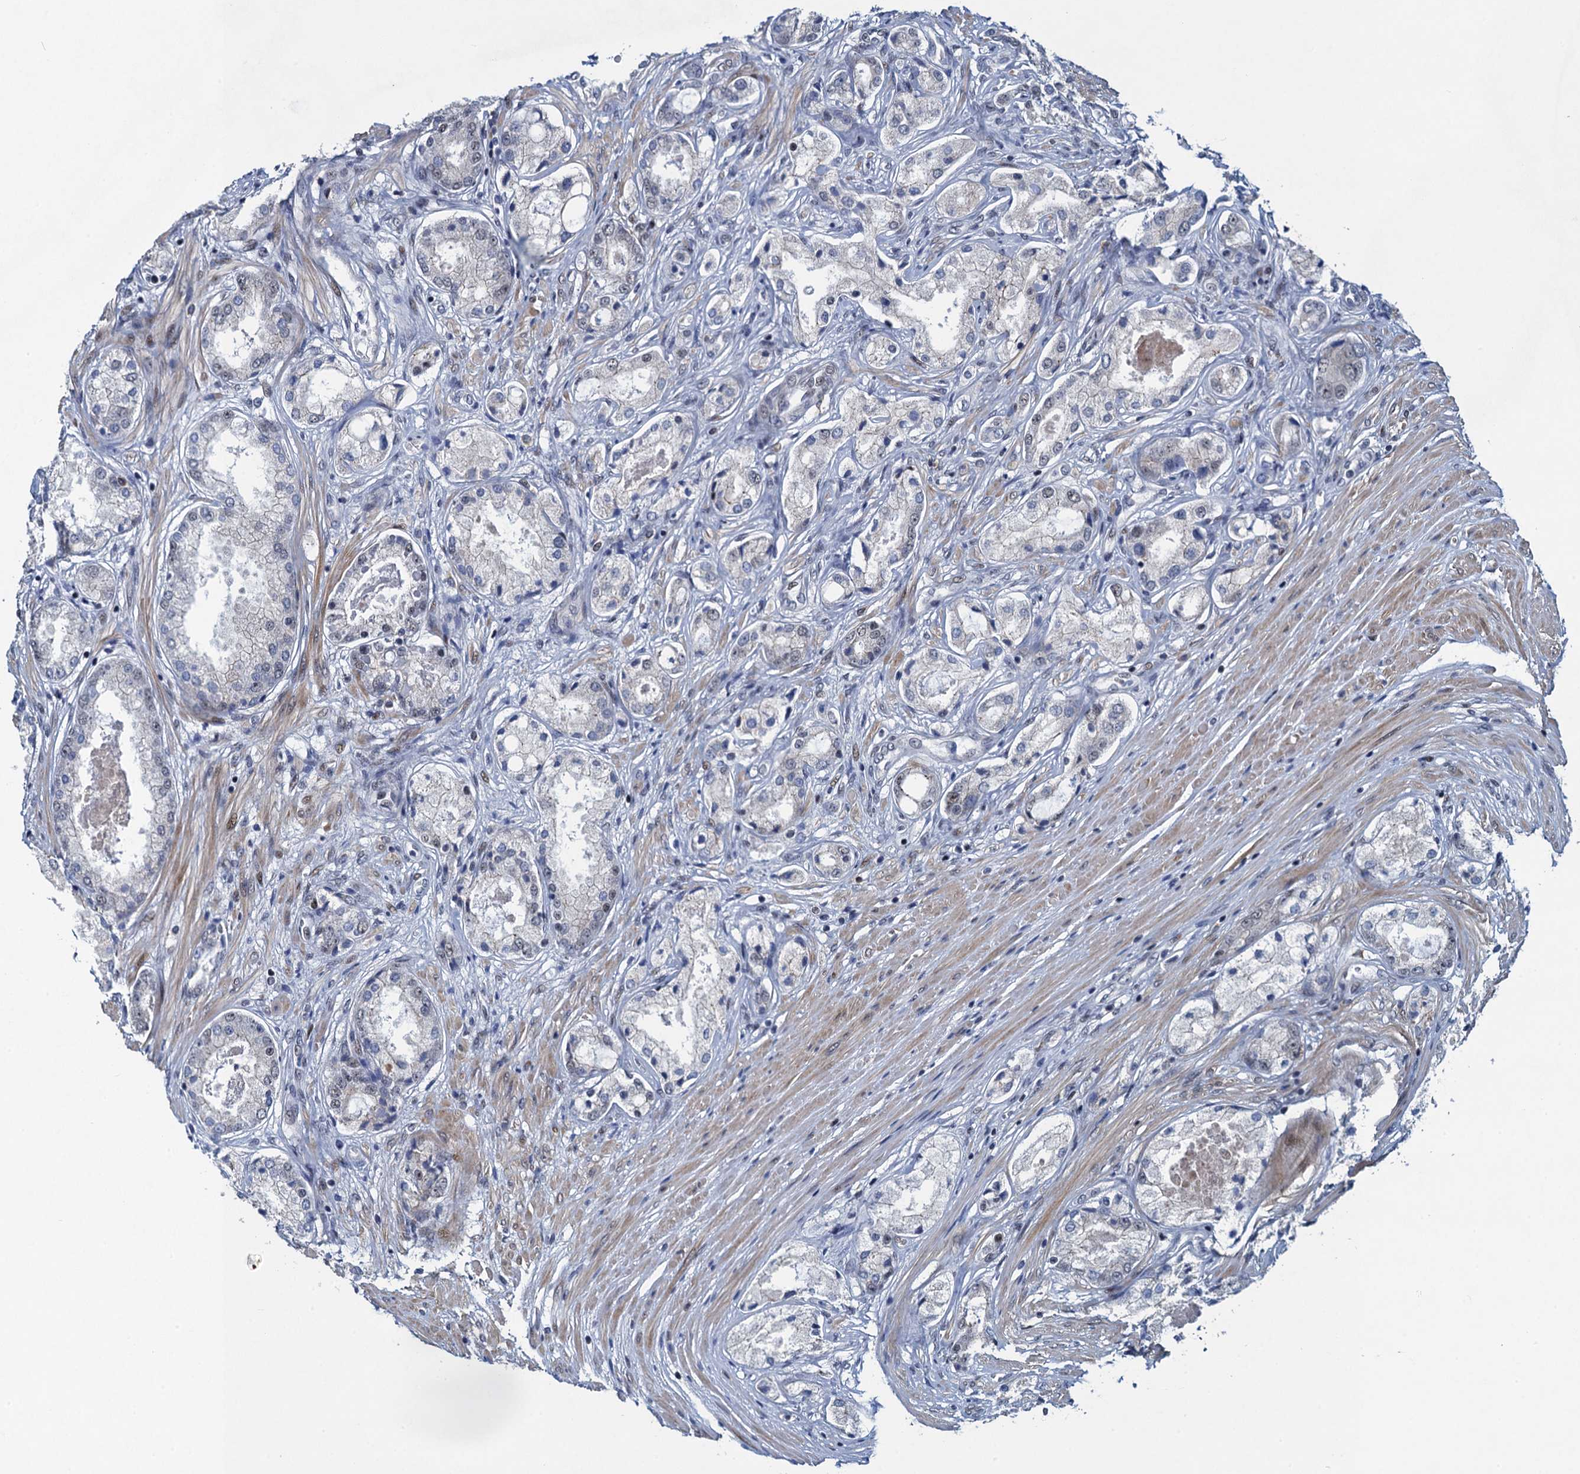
{"staining": {"intensity": "negative", "quantity": "none", "location": "none"}, "tissue": "prostate cancer", "cell_type": "Tumor cells", "image_type": "cancer", "snomed": [{"axis": "morphology", "description": "Adenocarcinoma, Low grade"}, {"axis": "topography", "description": "Prostate"}], "caption": "Immunohistochemistry of human prostate low-grade adenocarcinoma reveals no staining in tumor cells.", "gene": "ATOSA", "patient": {"sex": "male", "age": 68}}